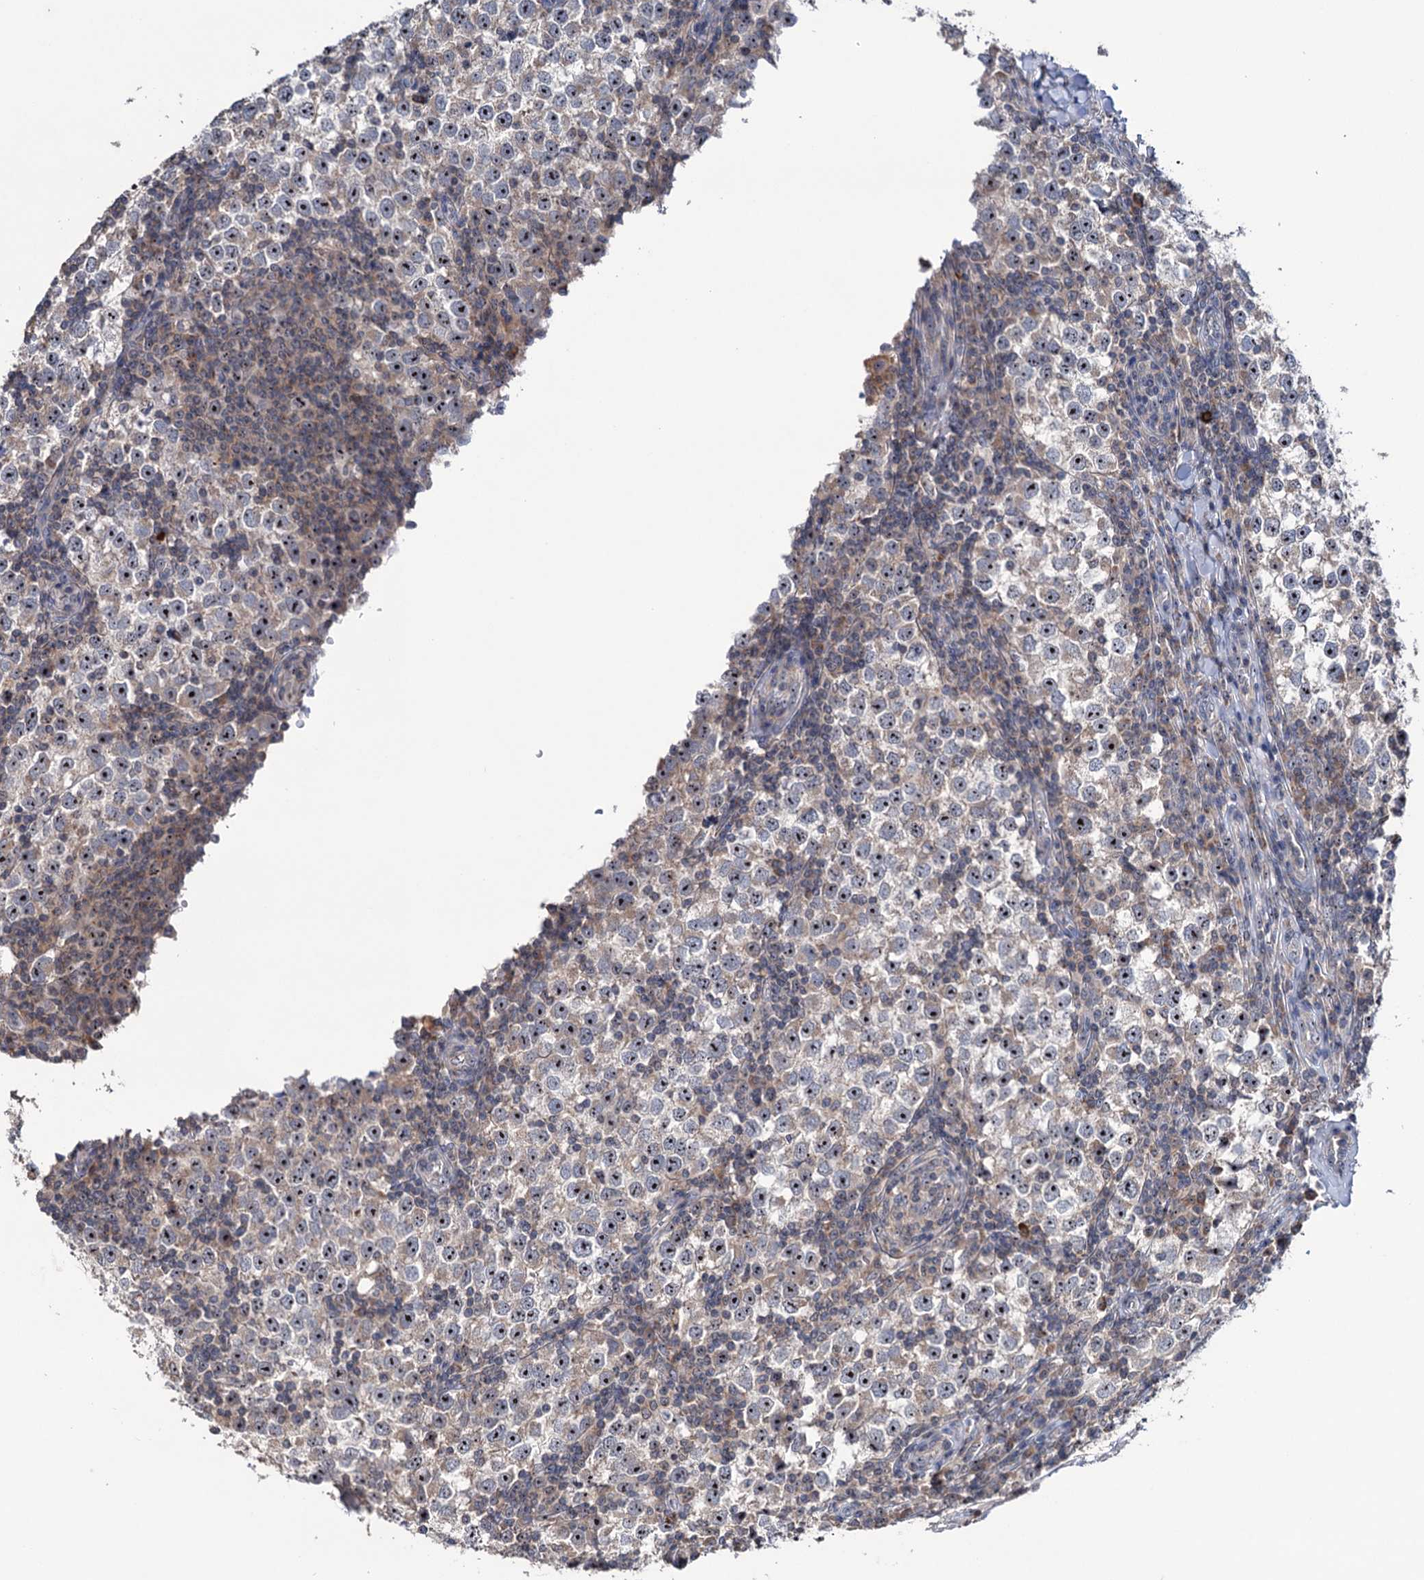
{"staining": {"intensity": "moderate", "quantity": "25%-75%", "location": "cytoplasmic/membranous,nuclear"}, "tissue": "testis cancer", "cell_type": "Tumor cells", "image_type": "cancer", "snomed": [{"axis": "morphology", "description": "Seminoma, NOS"}, {"axis": "topography", "description": "Testis"}], "caption": "Immunohistochemistry (IHC) staining of testis cancer, which exhibits medium levels of moderate cytoplasmic/membranous and nuclear expression in approximately 25%-75% of tumor cells indicating moderate cytoplasmic/membranous and nuclear protein expression. The staining was performed using DAB (3,3'-diaminobenzidine) (brown) for protein detection and nuclei were counterstained in hematoxylin (blue).", "gene": "HTR3B", "patient": {"sex": "male", "age": 65}}